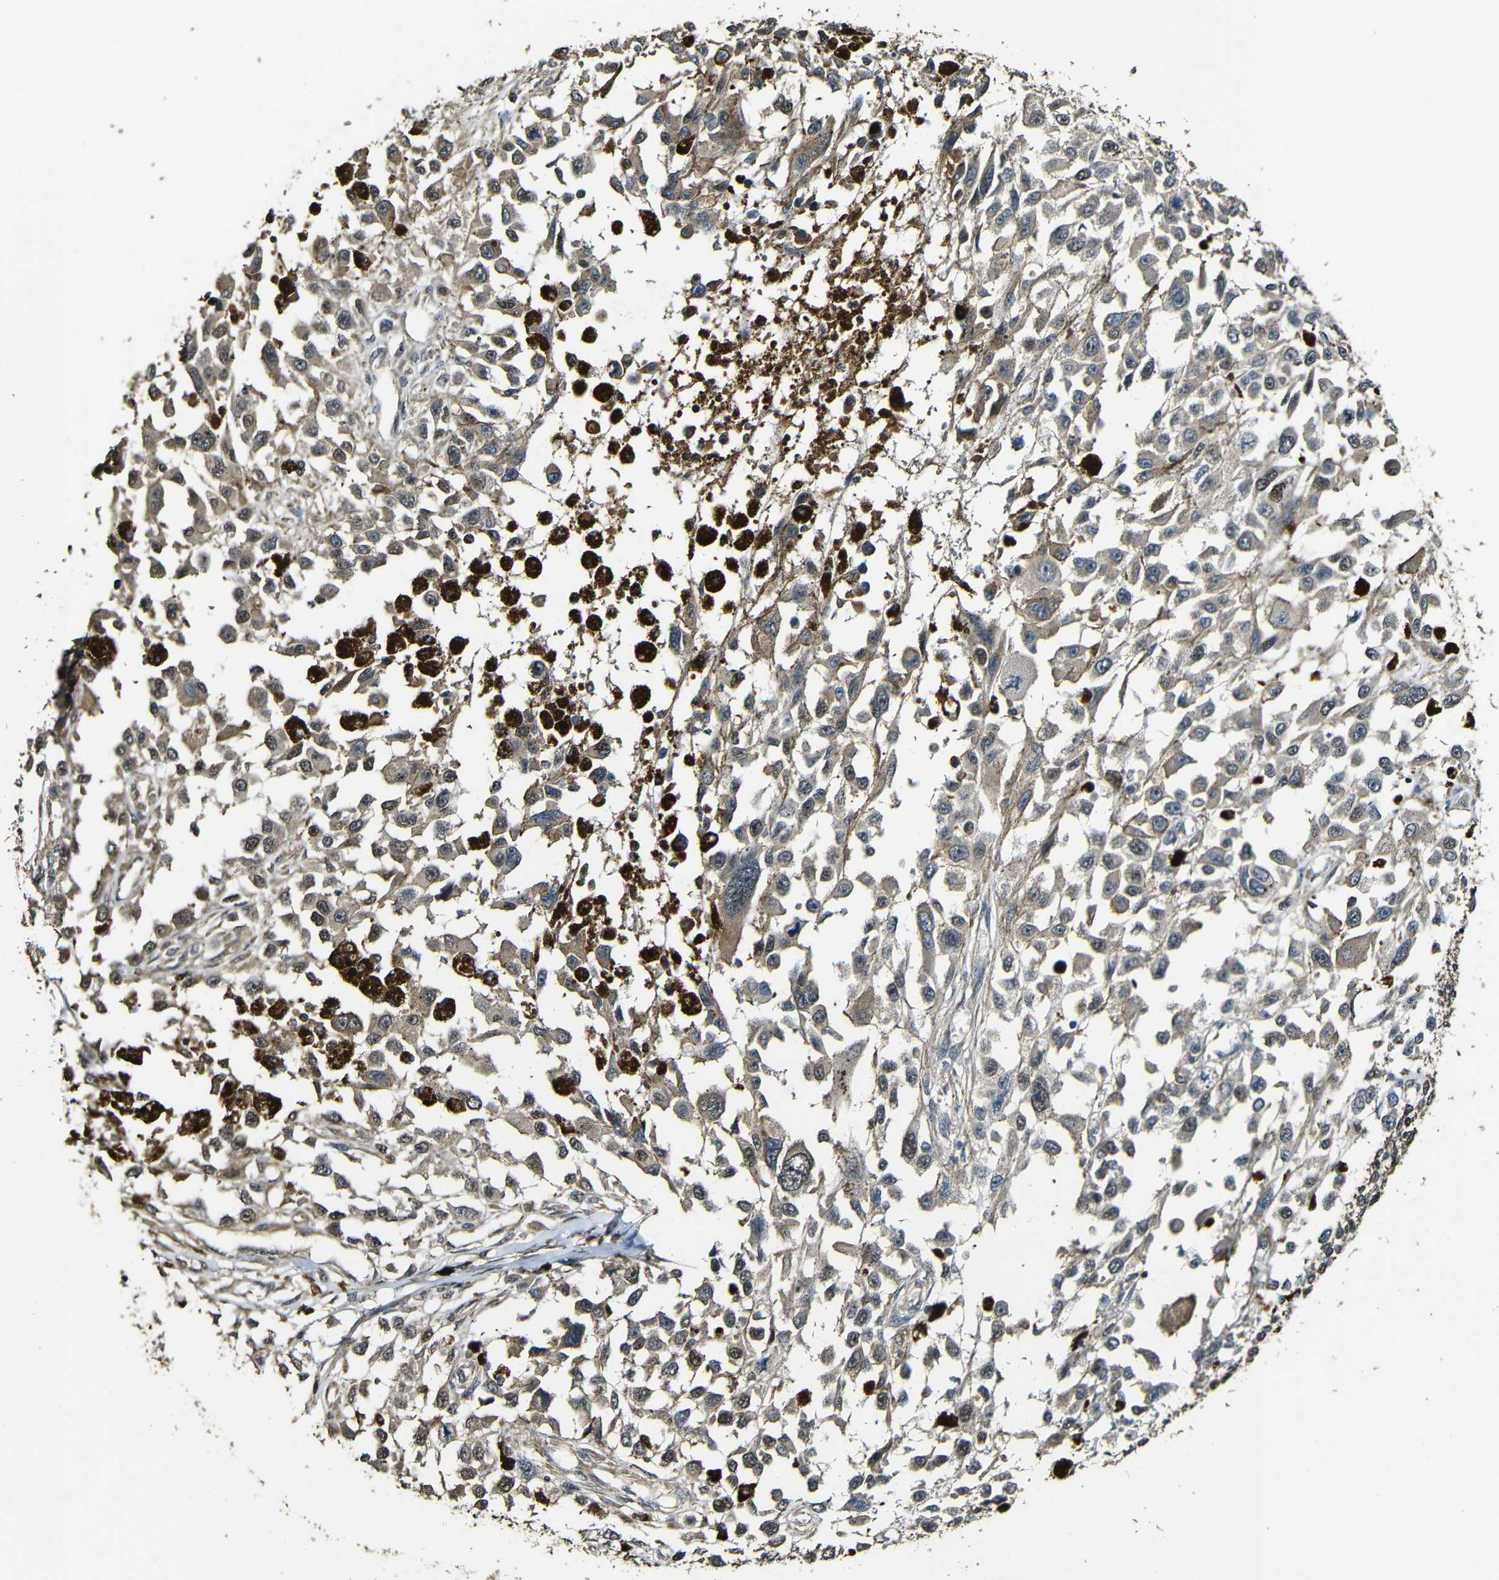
{"staining": {"intensity": "weak", "quantity": ">75%", "location": "cytoplasmic/membranous"}, "tissue": "melanoma", "cell_type": "Tumor cells", "image_type": "cancer", "snomed": [{"axis": "morphology", "description": "Malignant melanoma, Metastatic site"}, {"axis": "topography", "description": "Lymph node"}], "caption": "Protein positivity by immunohistochemistry (IHC) shows weak cytoplasmic/membranous staining in approximately >75% of tumor cells in melanoma.", "gene": "CASP8", "patient": {"sex": "male", "age": 59}}